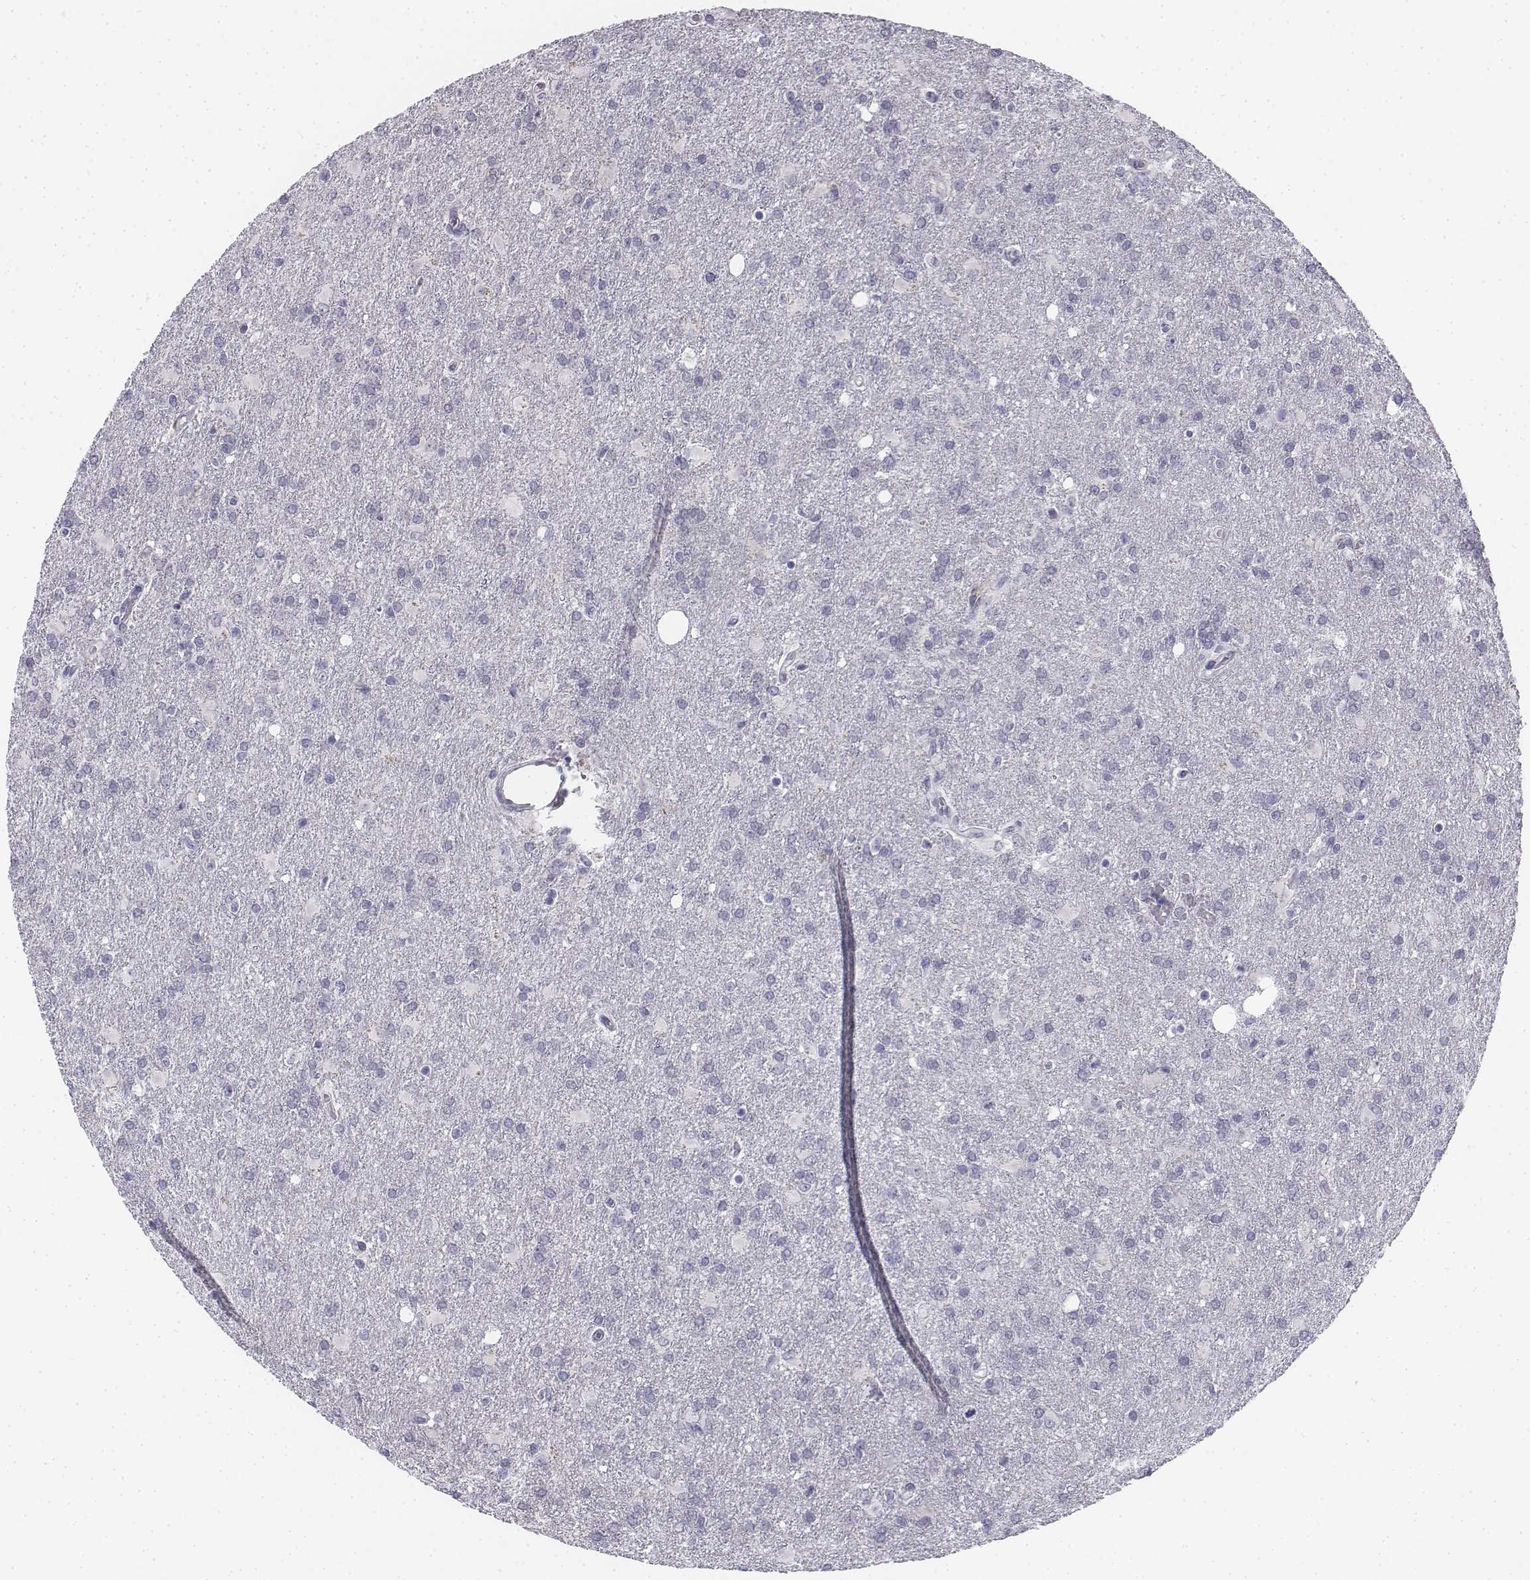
{"staining": {"intensity": "negative", "quantity": "none", "location": "none"}, "tissue": "glioma", "cell_type": "Tumor cells", "image_type": "cancer", "snomed": [{"axis": "morphology", "description": "Glioma, malignant, High grade"}, {"axis": "topography", "description": "Brain"}], "caption": "Immunohistochemistry (IHC) histopathology image of neoplastic tissue: high-grade glioma (malignant) stained with DAB (3,3'-diaminobenzidine) displays no significant protein staining in tumor cells.", "gene": "PENK", "patient": {"sex": "male", "age": 68}}